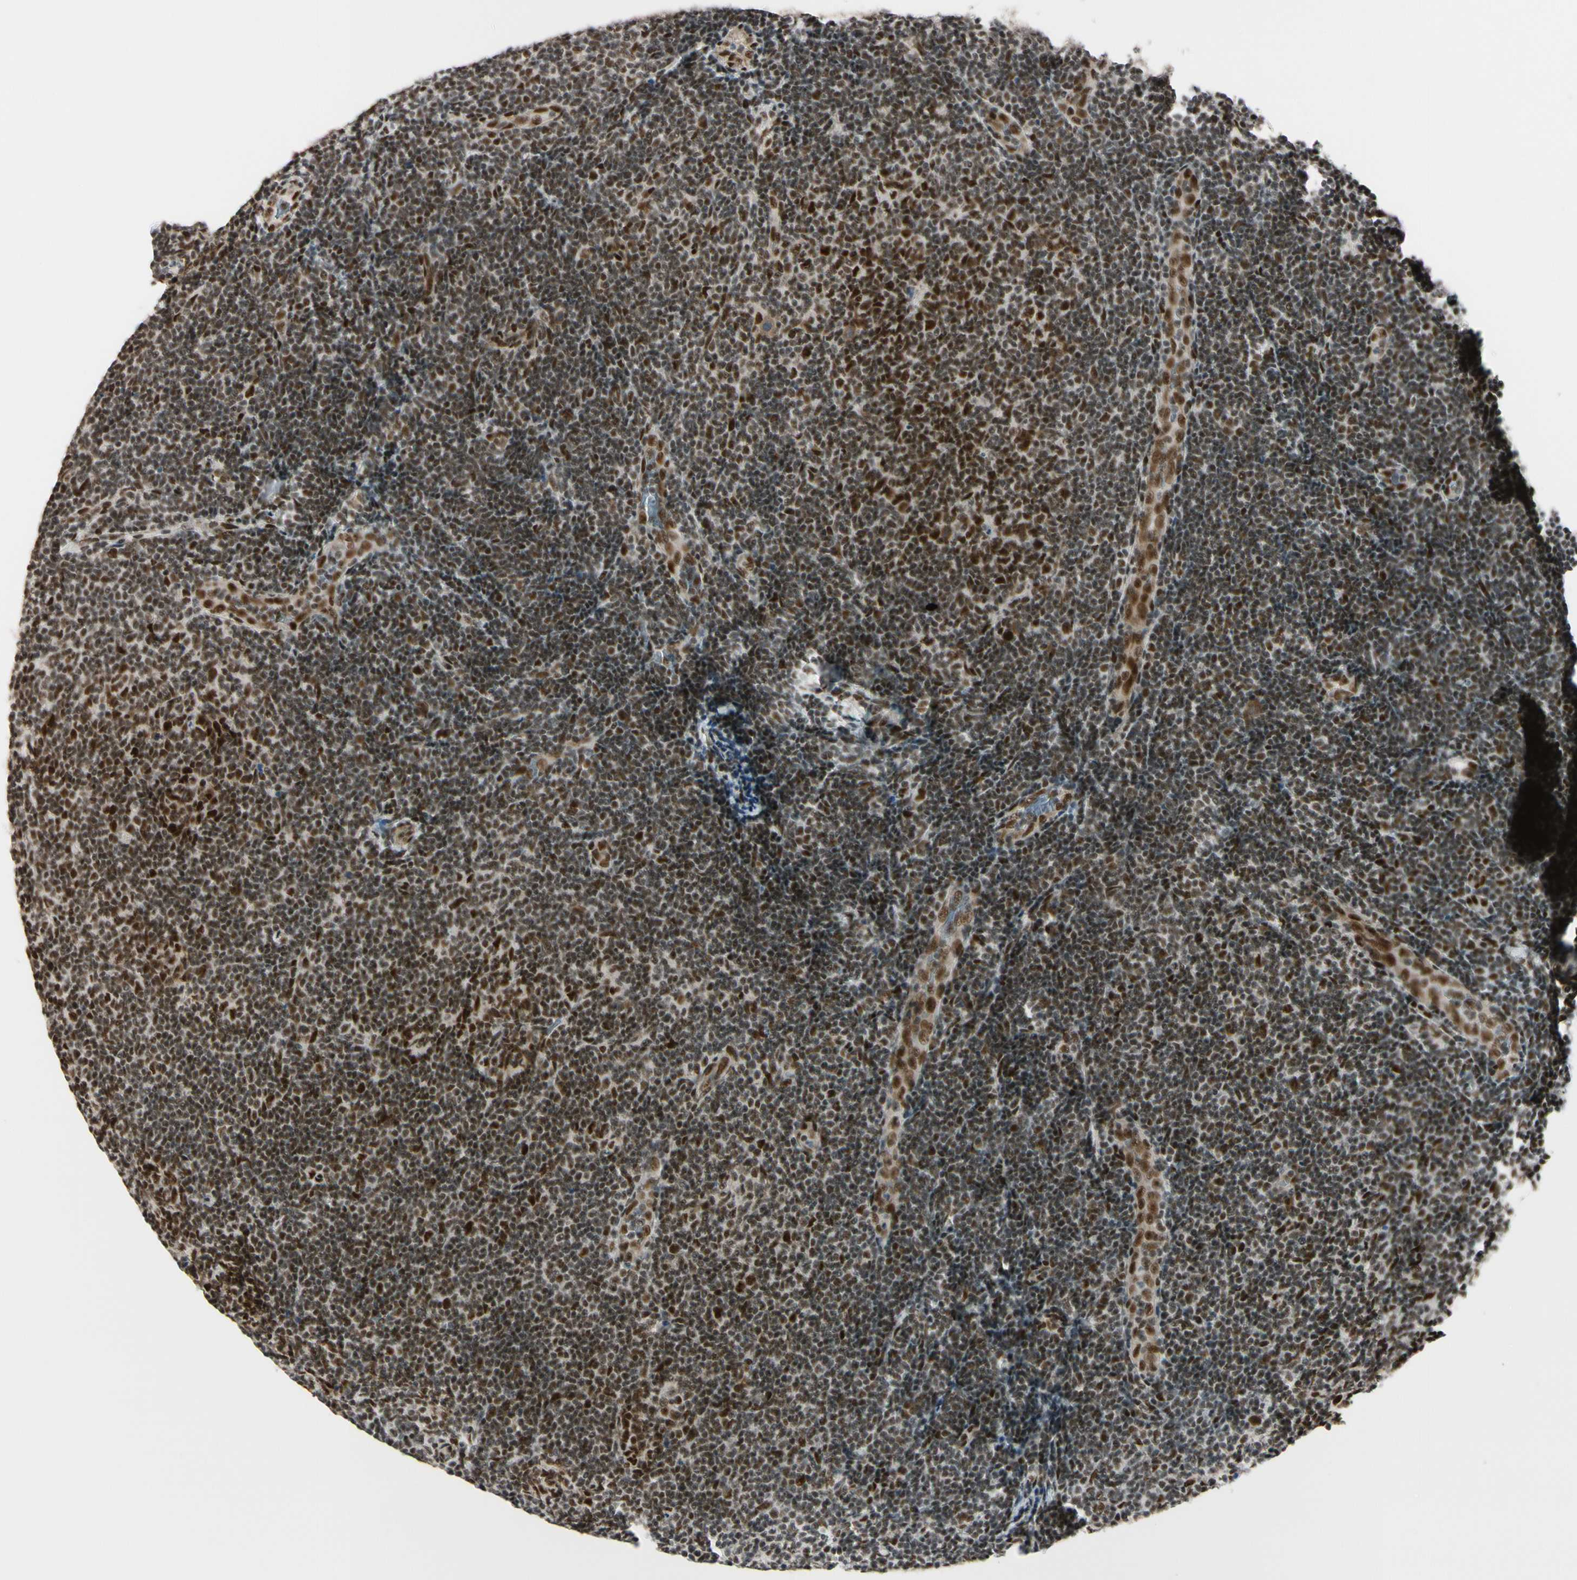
{"staining": {"intensity": "strong", "quantity": ">75%", "location": "nuclear"}, "tissue": "lymphoma", "cell_type": "Tumor cells", "image_type": "cancer", "snomed": [{"axis": "morphology", "description": "Malignant lymphoma, non-Hodgkin's type, Low grade"}, {"axis": "topography", "description": "Lymph node"}], "caption": "Lymphoma was stained to show a protein in brown. There is high levels of strong nuclear staining in about >75% of tumor cells.", "gene": "CHAMP1", "patient": {"sex": "male", "age": 83}}